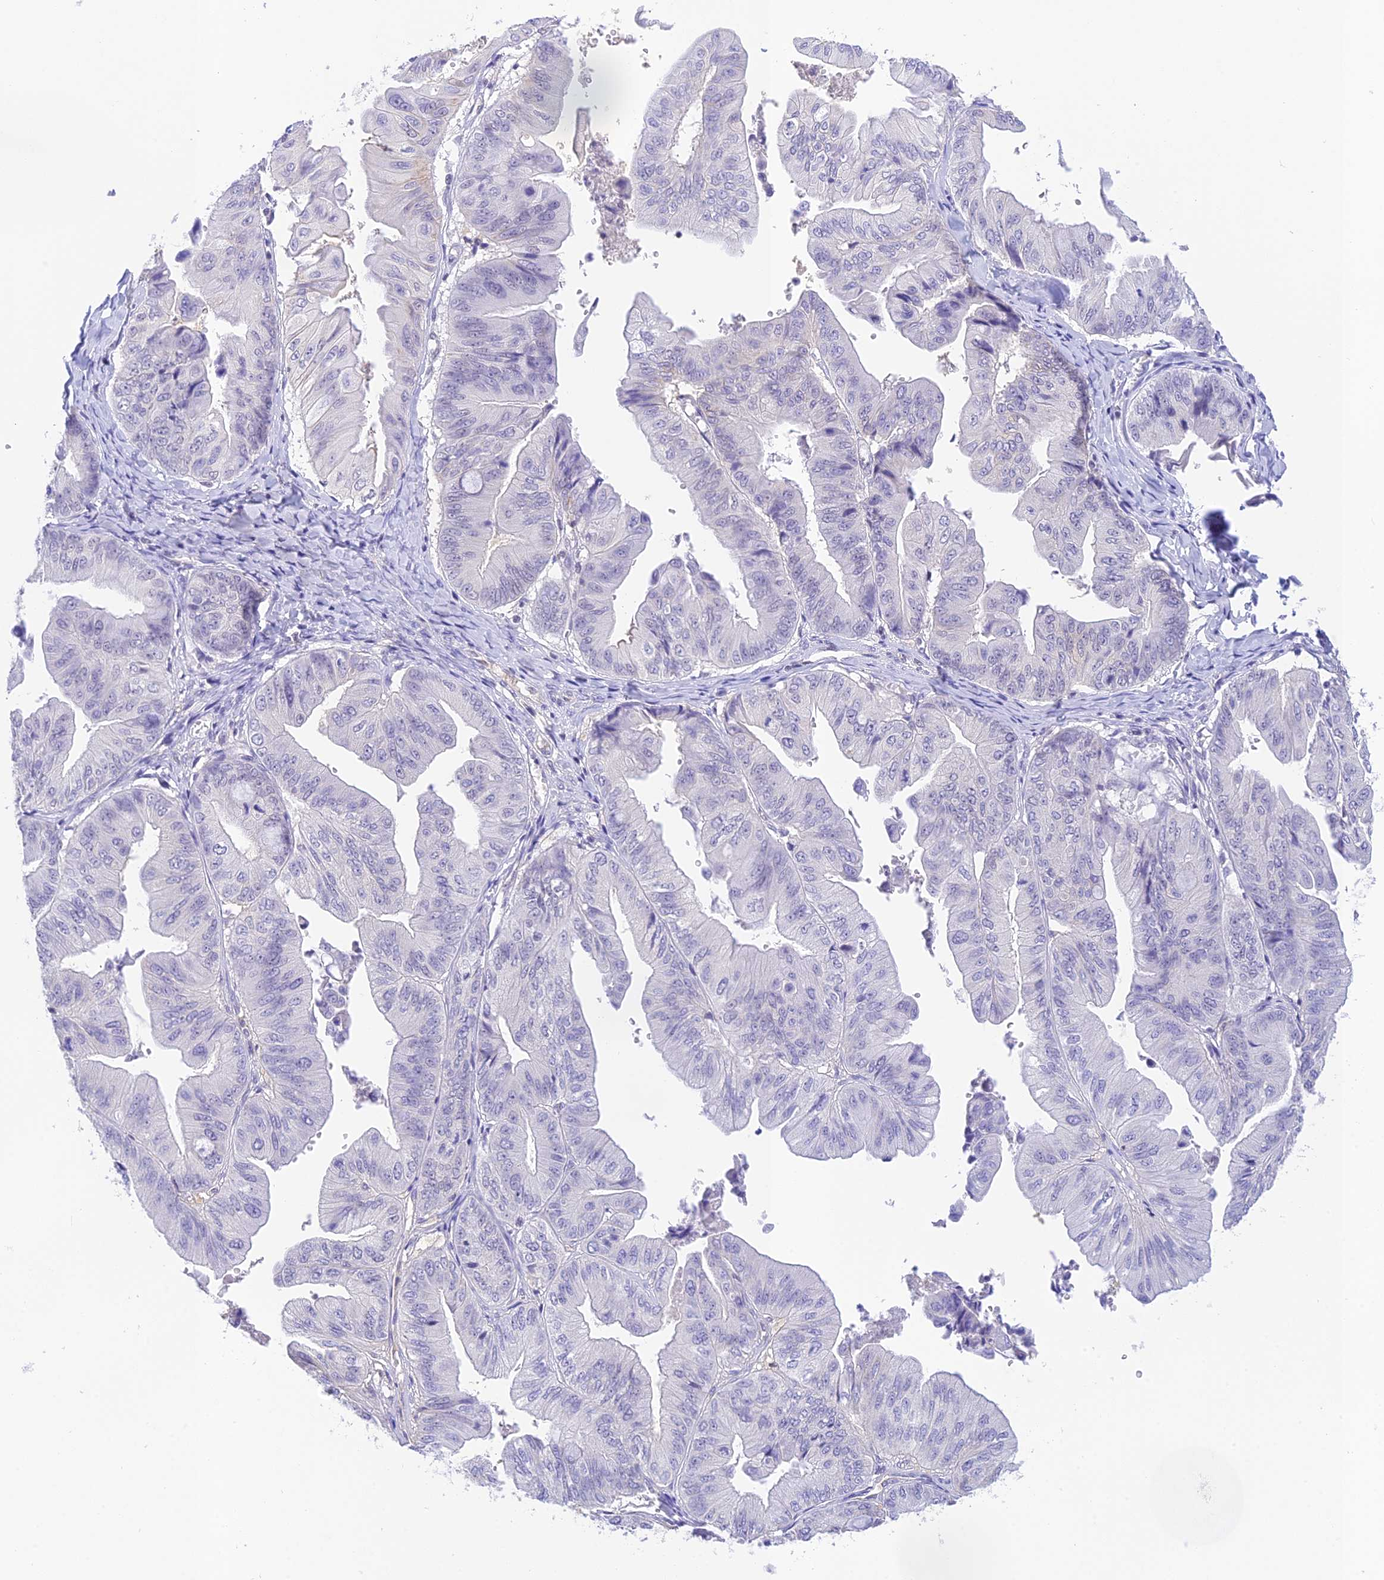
{"staining": {"intensity": "negative", "quantity": "none", "location": "none"}, "tissue": "ovarian cancer", "cell_type": "Tumor cells", "image_type": "cancer", "snomed": [{"axis": "morphology", "description": "Cystadenocarcinoma, mucinous, NOS"}, {"axis": "topography", "description": "Ovary"}], "caption": "There is no significant positivity in tumor cells of mucinous cystadenocarcinoma (ovarian).", "gene": "THAP11", "patient": {"sex": "female", "age": 61}}